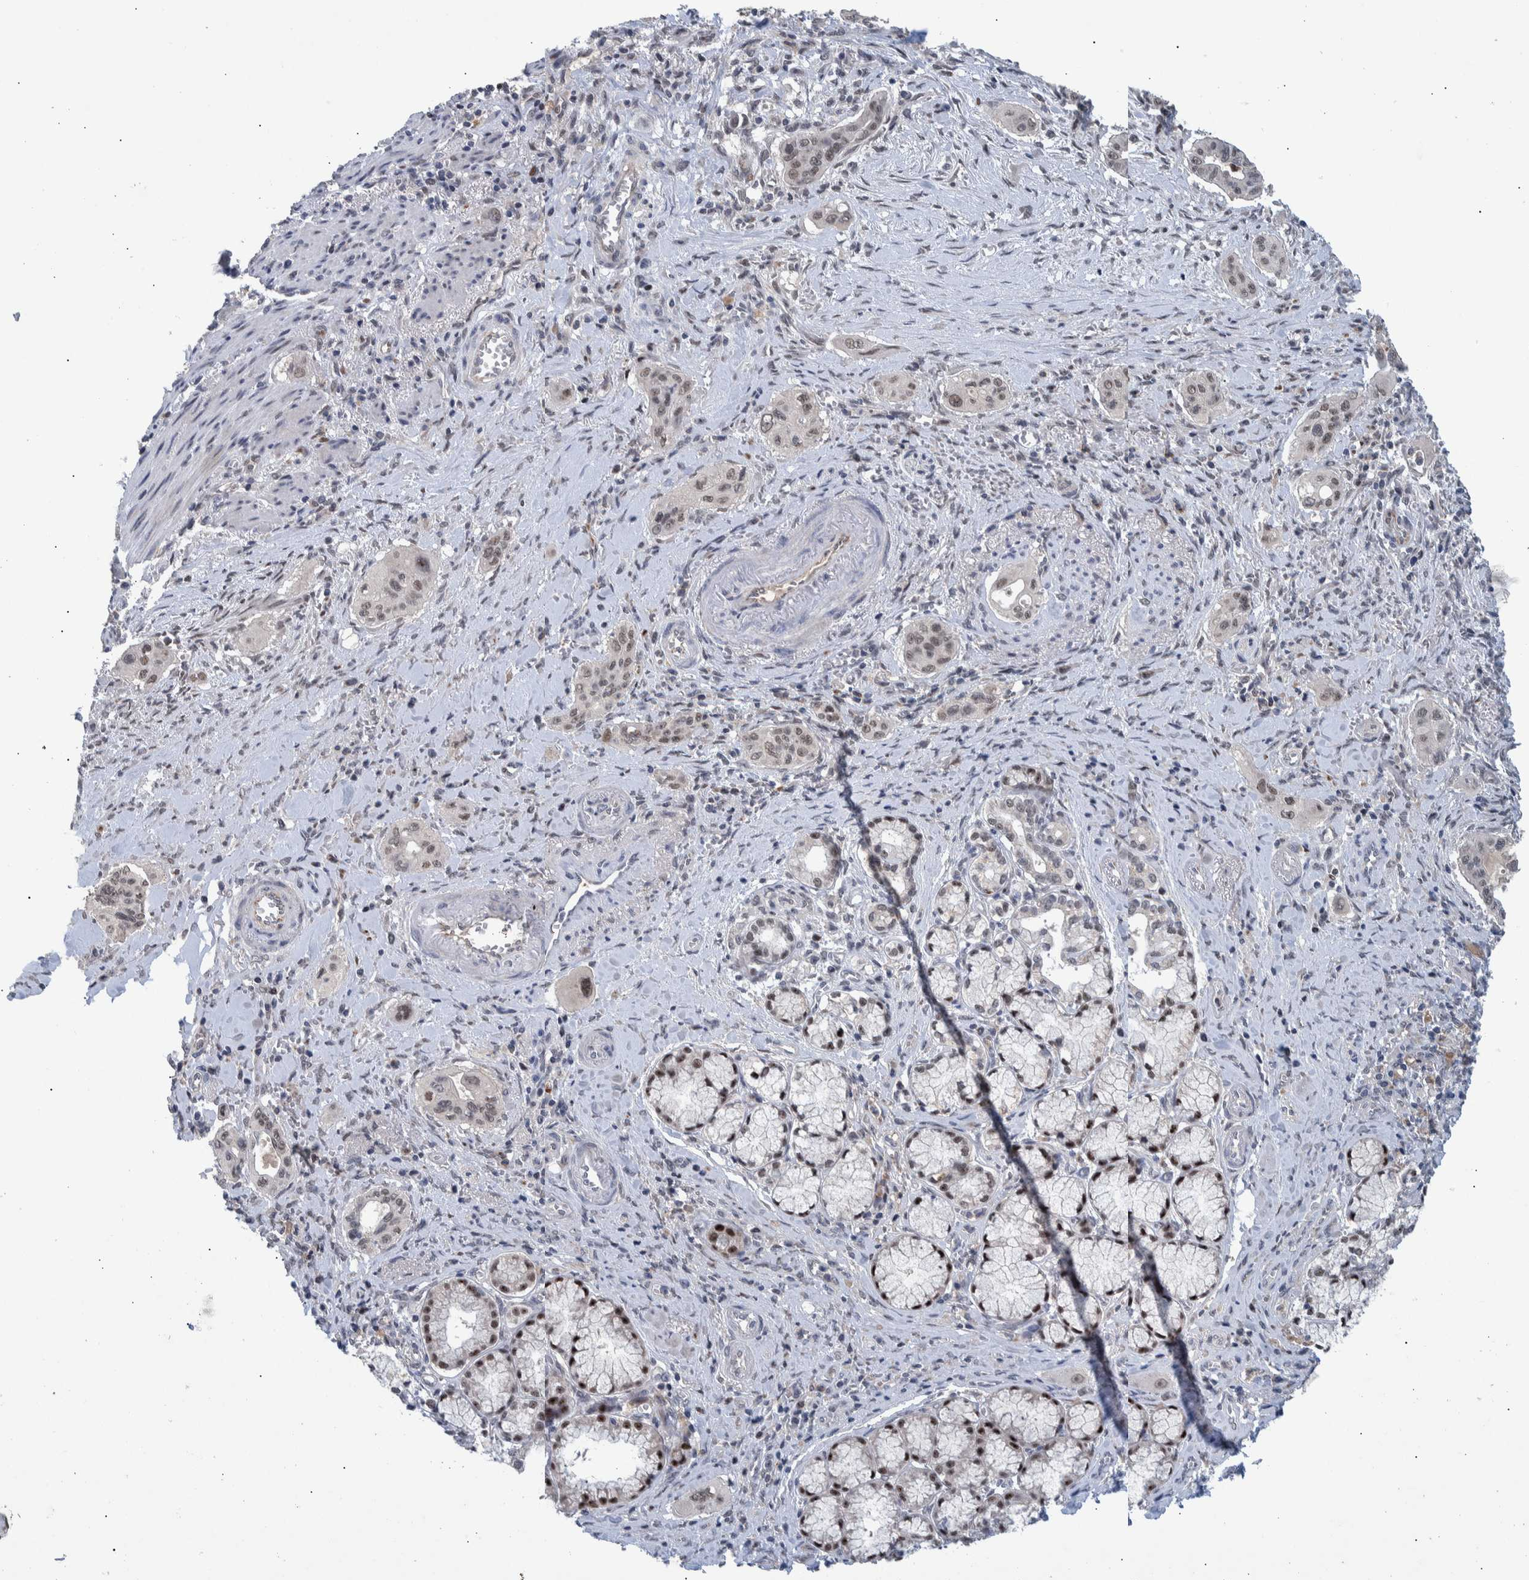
{"staining": {"intensity": "weak", "quantity": ">75%", "location": "nuclear"}, "tissue": "pancreatic cancer", "cell_type": "Tumor cells", "image_type": "cancer", "snomed": [{"axis": "morphology", "description": "Adenocarcinoma, NOS"}, {"axis": "topography", "description": "Pancreas"}], "caption": "Protein expression analysis of human pancreatic cancer reveals weak nuclear positivity in about >75% of tumor cells.", "gene": "ESRP1", "patient": {"sex": "male", "age": 77}}